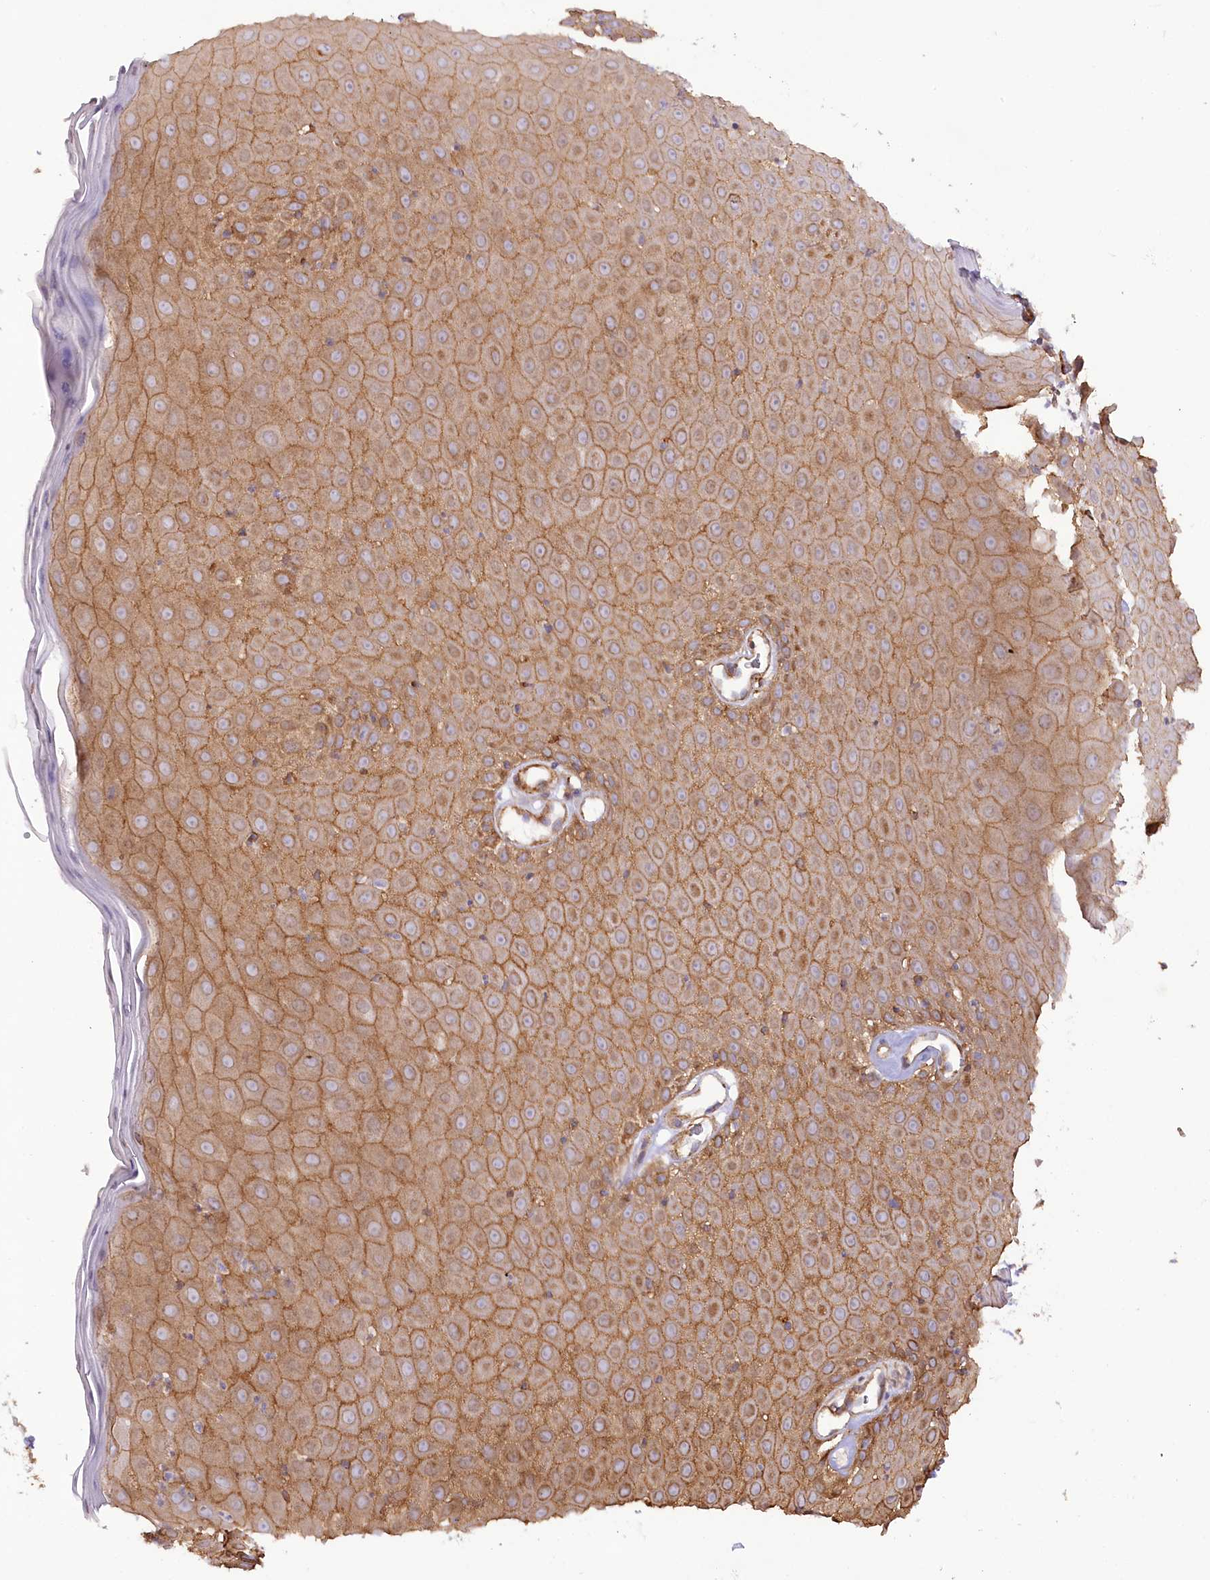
{"staining": {"intensity": "moderate", "quantity": ">75%", "location": "cytoplasmic/membranous"}, "tissue": "skin", "cell_type": "Epidermal cells", "image_type": "normal", "snomed": [{"axis": "morphology", "description": "Normal tissue, NOS"}, {"axis": "topography", "description": "Vulva"}], "caption": "Approximately >75% of epidermal cells in normal skin reveal moderate cytoplasmic/membranous protein staining as visualized by brown immunohistochemical staining.", "gene": "SYNPO2", "patient": {"sex": "female", "age": 68}}